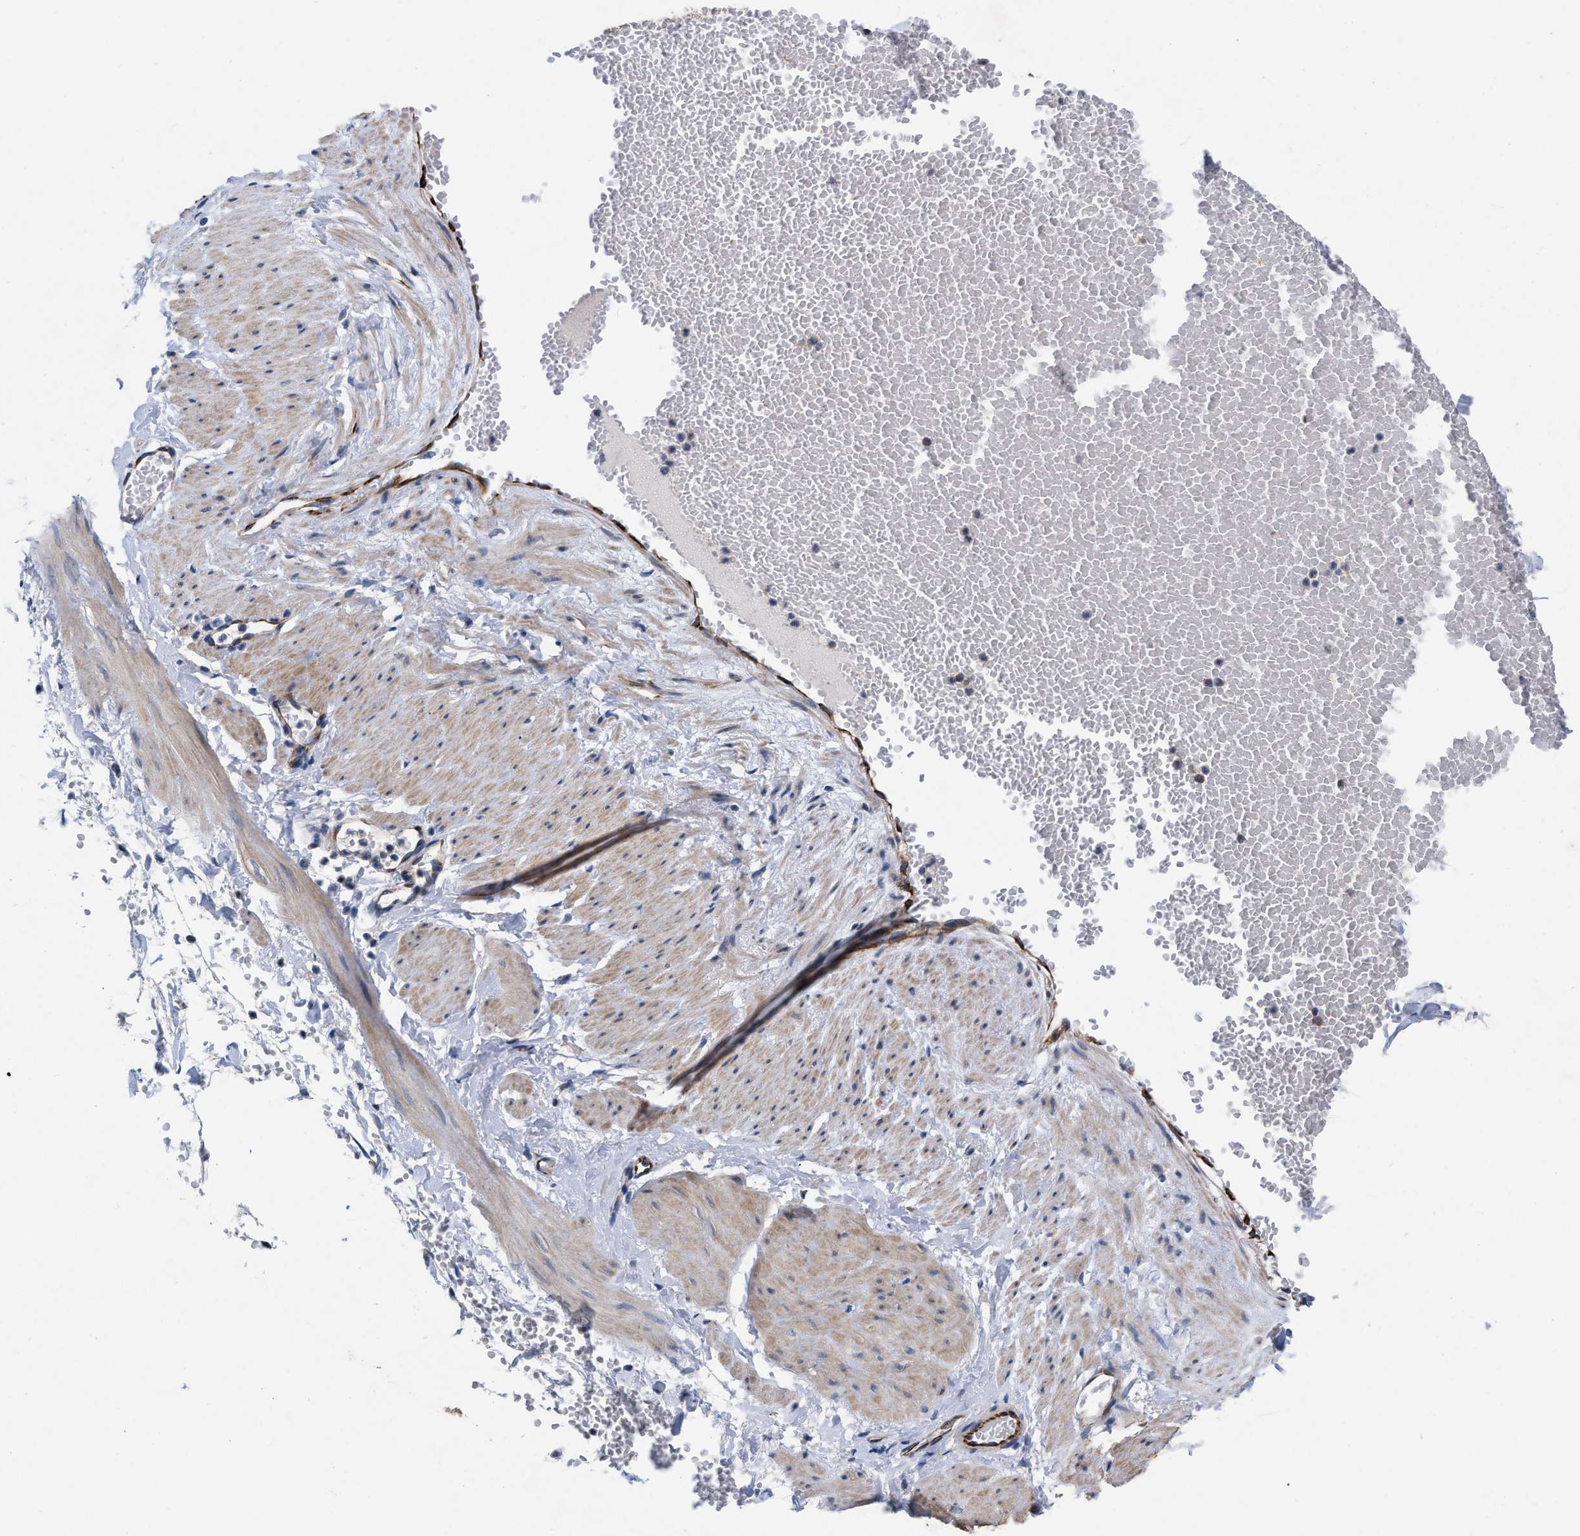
{"staining": {"intensity": "weak", "quantity": "25%-75%", "location": "cytoplasmic/membranous"}, "tissue": "adipose tissue", "cell_type": "Adipocytes", "image_type": "normal", "snomed": [{"axis": "morphology", "description": "Normal tissue, NOS"}, {"axis": "topography", "description": "Soft tissue"}], "caption": "This image exhibits immunohistochemistry (IHC) staining of normal human adipose tissue, with low weak cytoplasmic/membranous expression in about 25%-75% of adipocytes.", "gene": "TMEM131", "patient": {"sex": "male", "age": 72}}